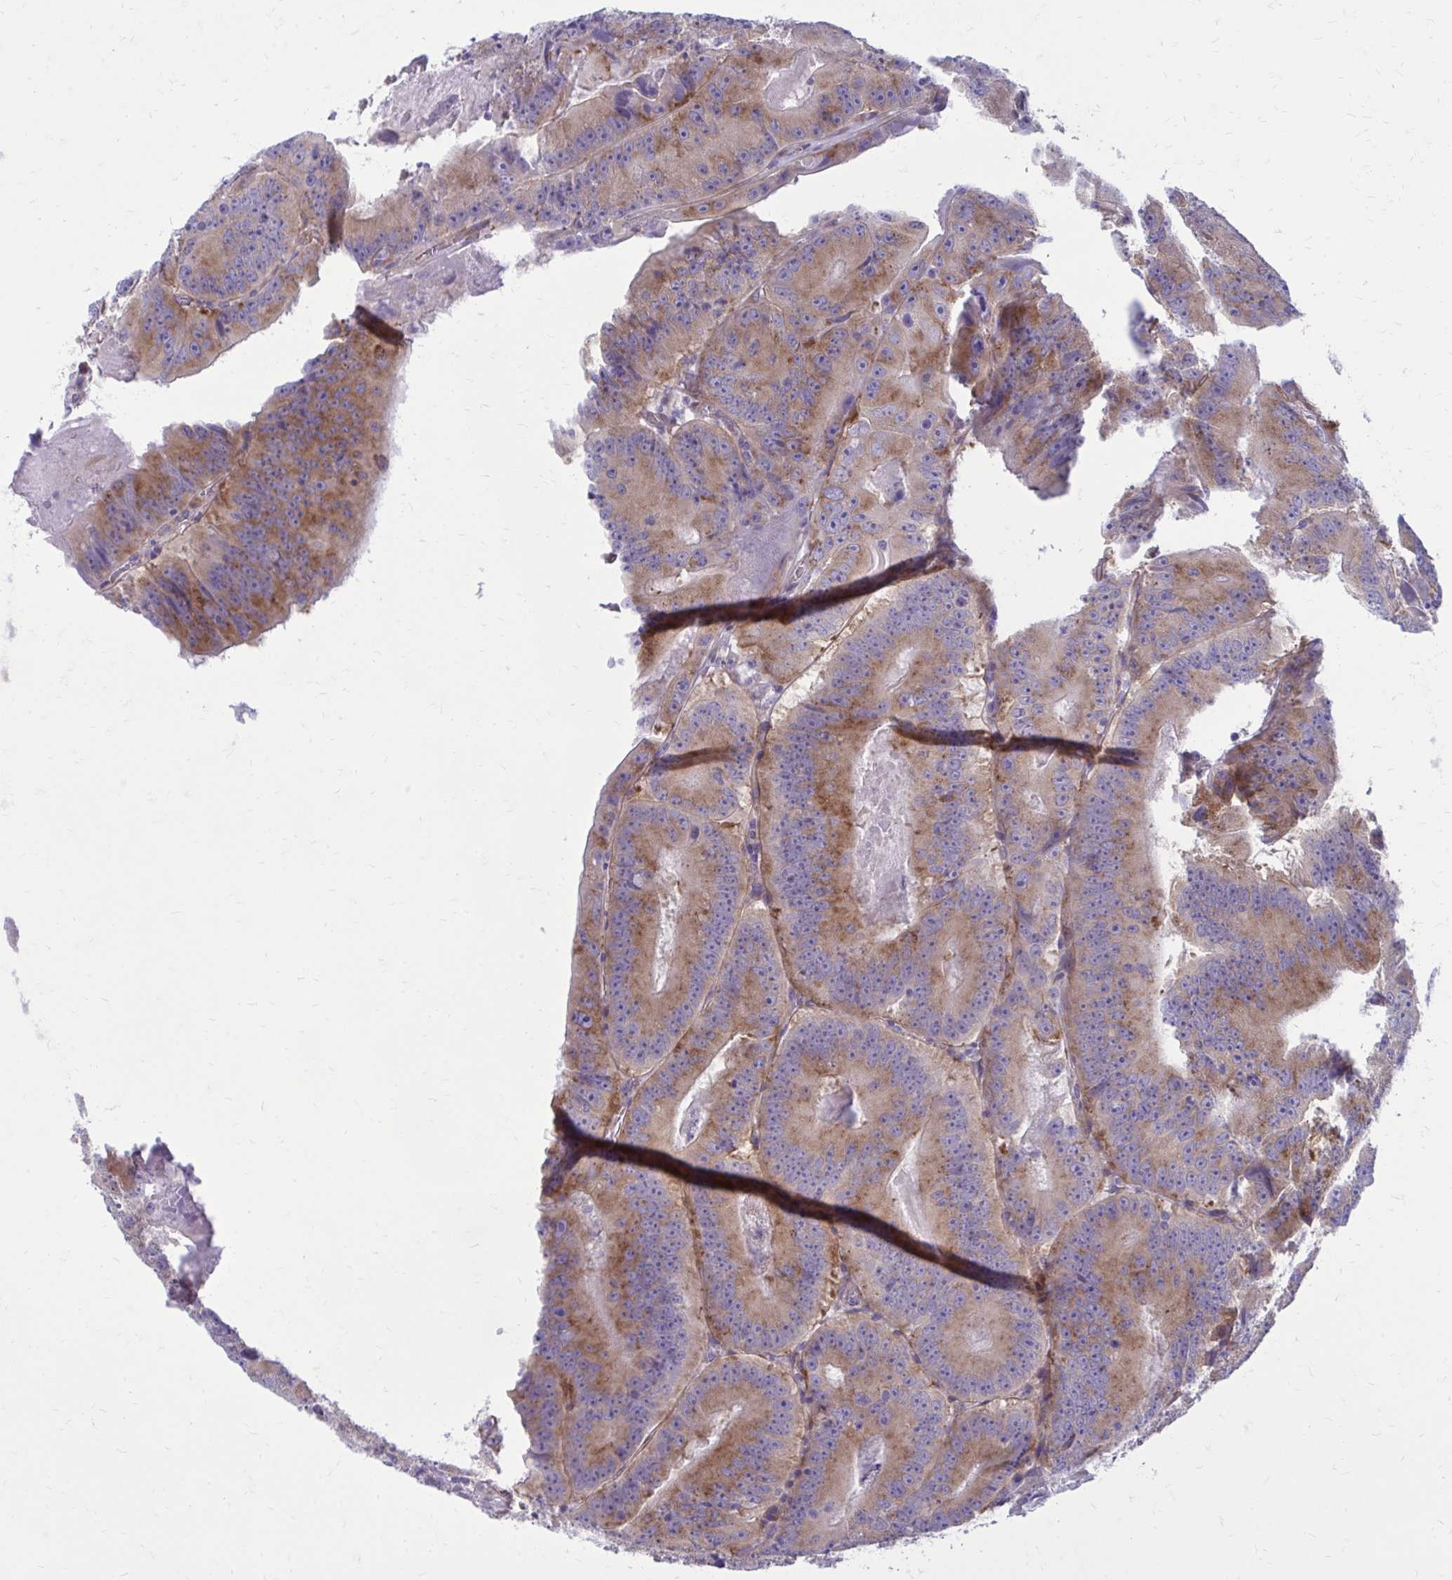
{"staining": {"intensity": "moderate", "quantity": ">75%", "location": "cytoplasmic/membranous"}, "tissue": "colorectal cancer", "cell_type": "Tumor cells", "image_type": "cancer", "snomed": [{"axis": "morphology", "description": "Adenocarcinoma, NOS"}, {"axis": "topography", "description": "Colon"}], "caption": "Moderate cytoplasmic/membranous protein positivity is identified in about >75% of tumor cells in colorectal cancer.", "gene": "GIGYF2", "patient": {"sex": "female", "age": 86}}